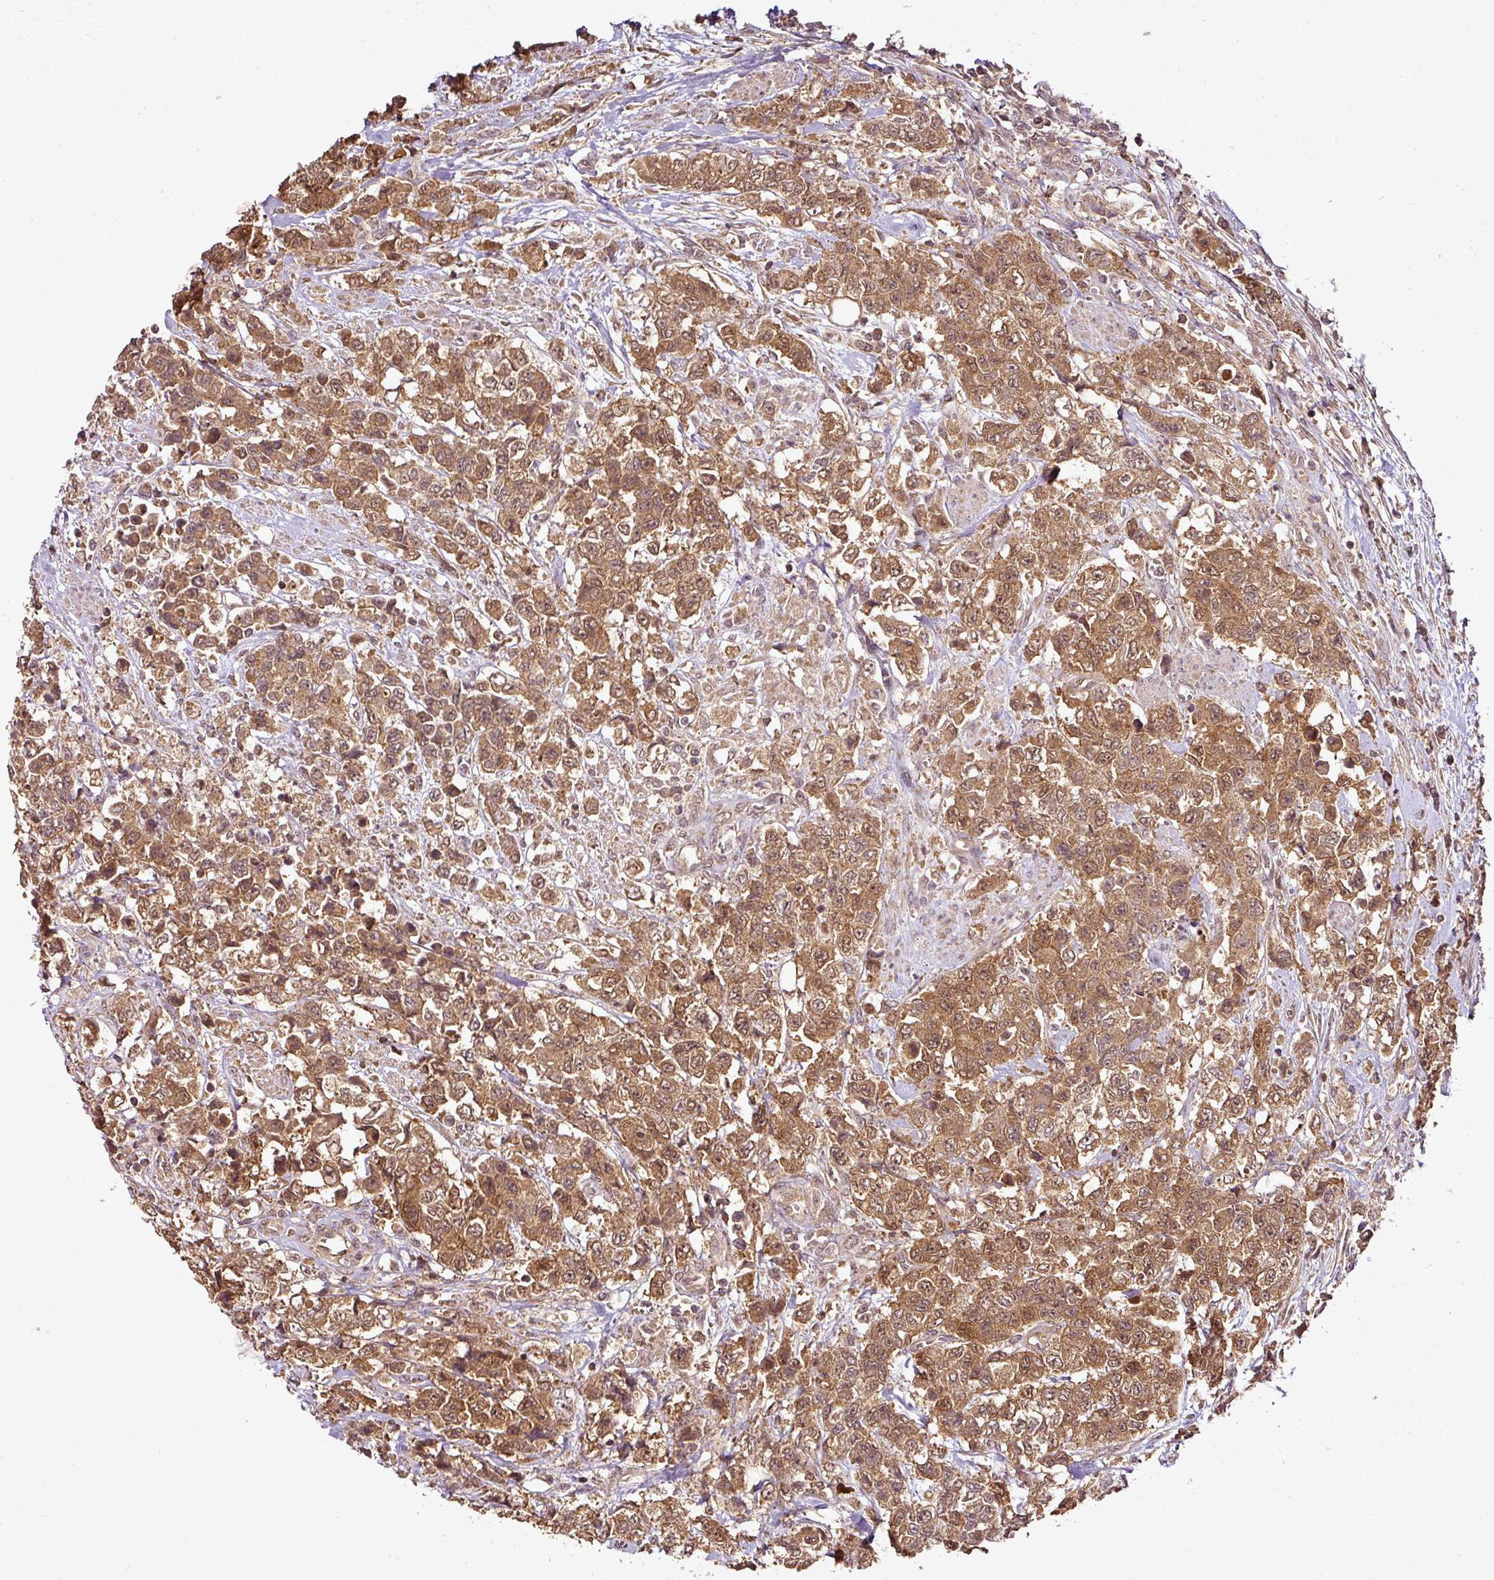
{"staining": {"intensity": "moderate", "quantity": ">75%", "location": "cytoplasmic/membranous,nuclear"}, "tissue": "urothelial cancer", "cell_type": "Tumor cells", "image_type": "cancer", "snomed": [{"axis": "morphology", "description": "Urothelial carcinoma, High grade"}, {"axis": "topography", "description": "Urinary bladder"}], "caption": "Human urothelial cancer stained with a protein marker shows moderate staining in tumor cells.", "gene": "FAIM", "patient": {"sex": "female", "age": 78}}